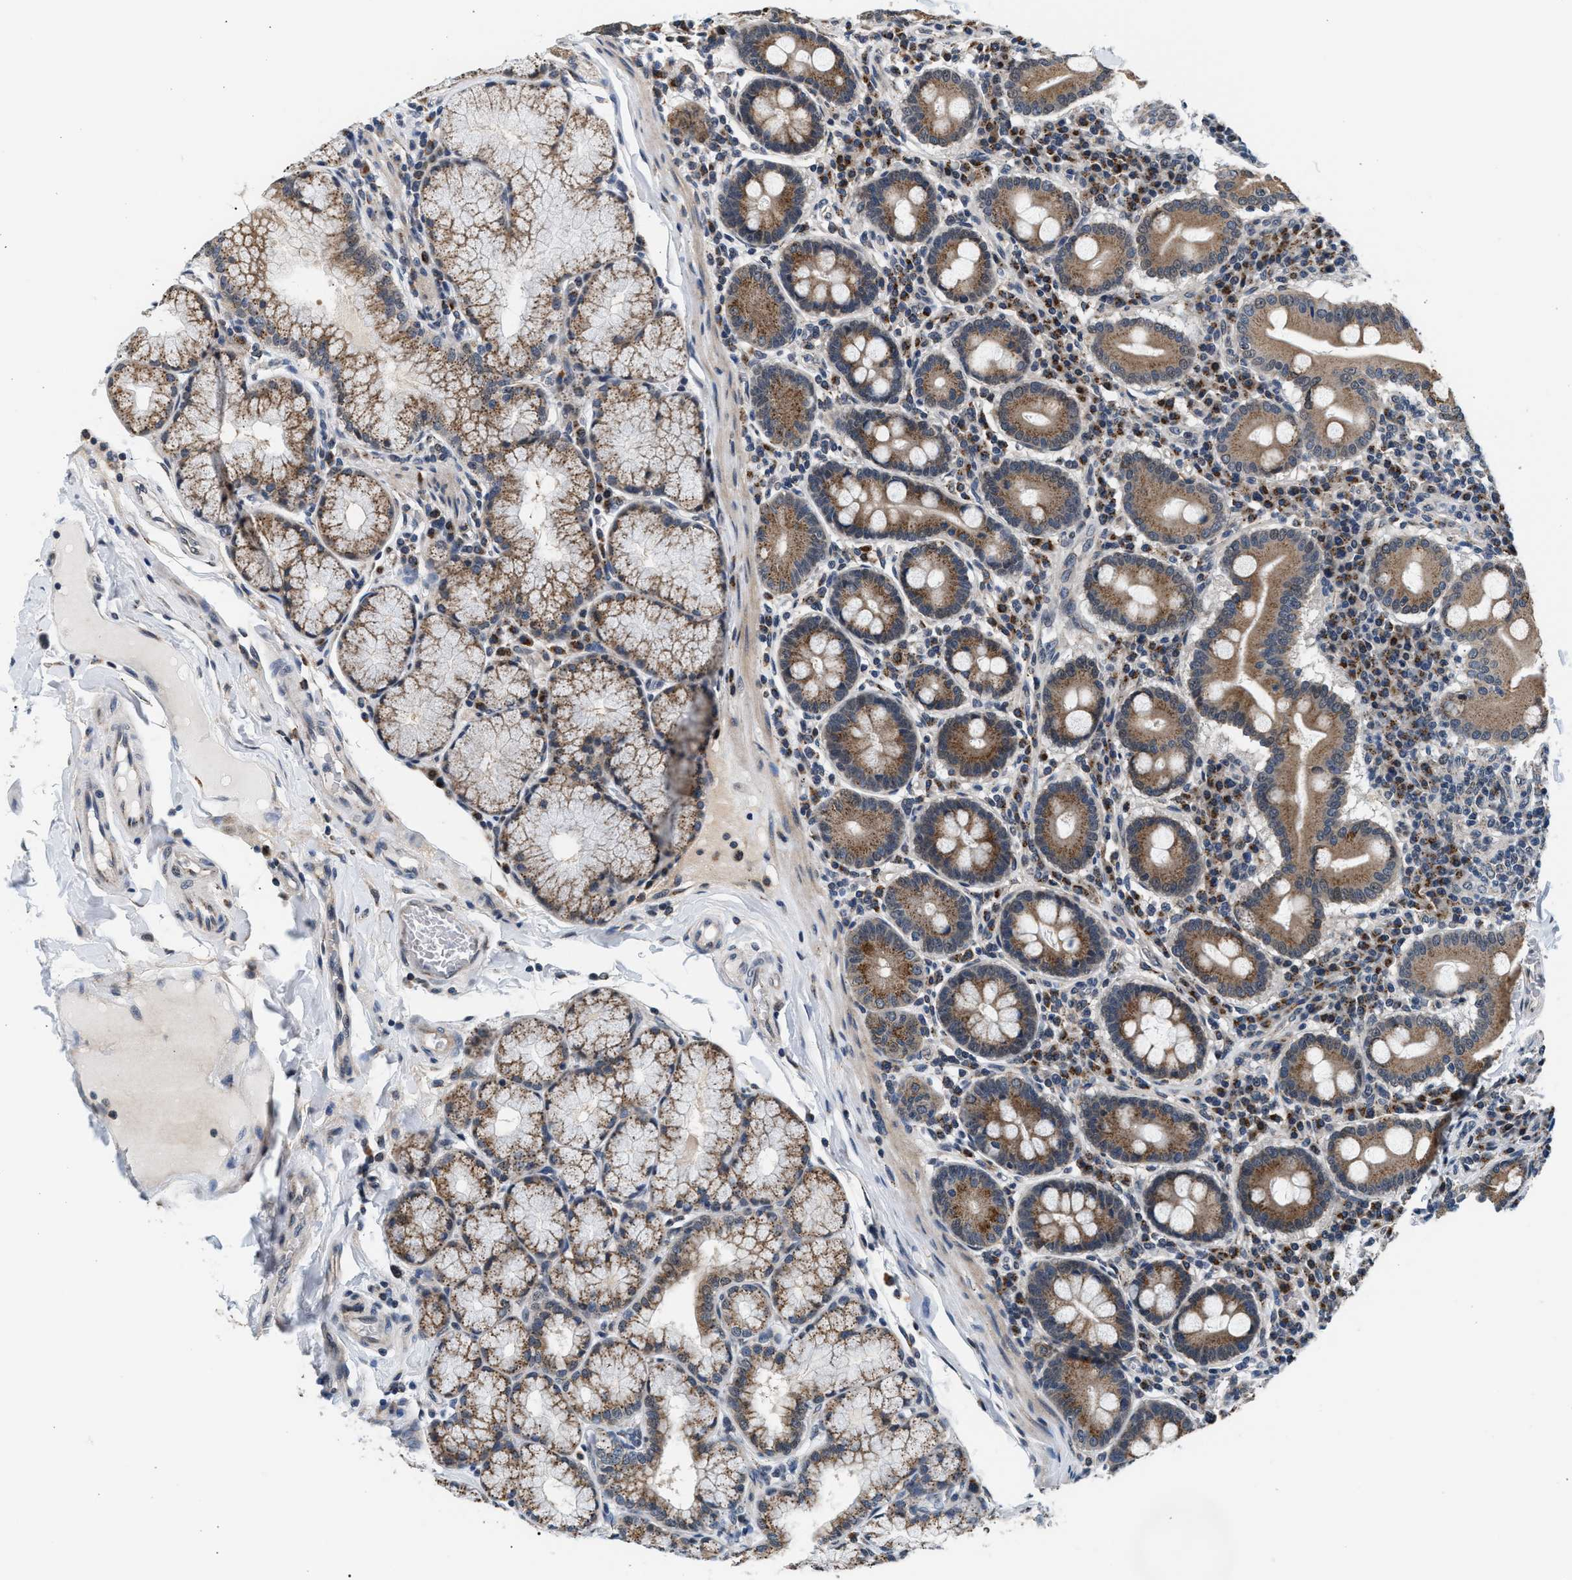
{"staining": {"intensity": "moderate", "quantity": ">75%", "location": "cytoplasmic/membranous"}, "tissue": "duodenum", "cell_type": "Glandular cells", "image_type": "normal", "snomed": [{"axis": "morphology", "description": "Normal tissue, NOS"}, {"axis": "topography", "description": "Duodenum"}], "caption": "A micrograph of duodenum stained for a protein exhibits moderate cytoplasmic/membranous brown staining in glandular cells. (DAB IHC with brightfield microscopy, high magnification).", "gene": "KCNMB2", "patient": {"sex": "male", "age": 50}}